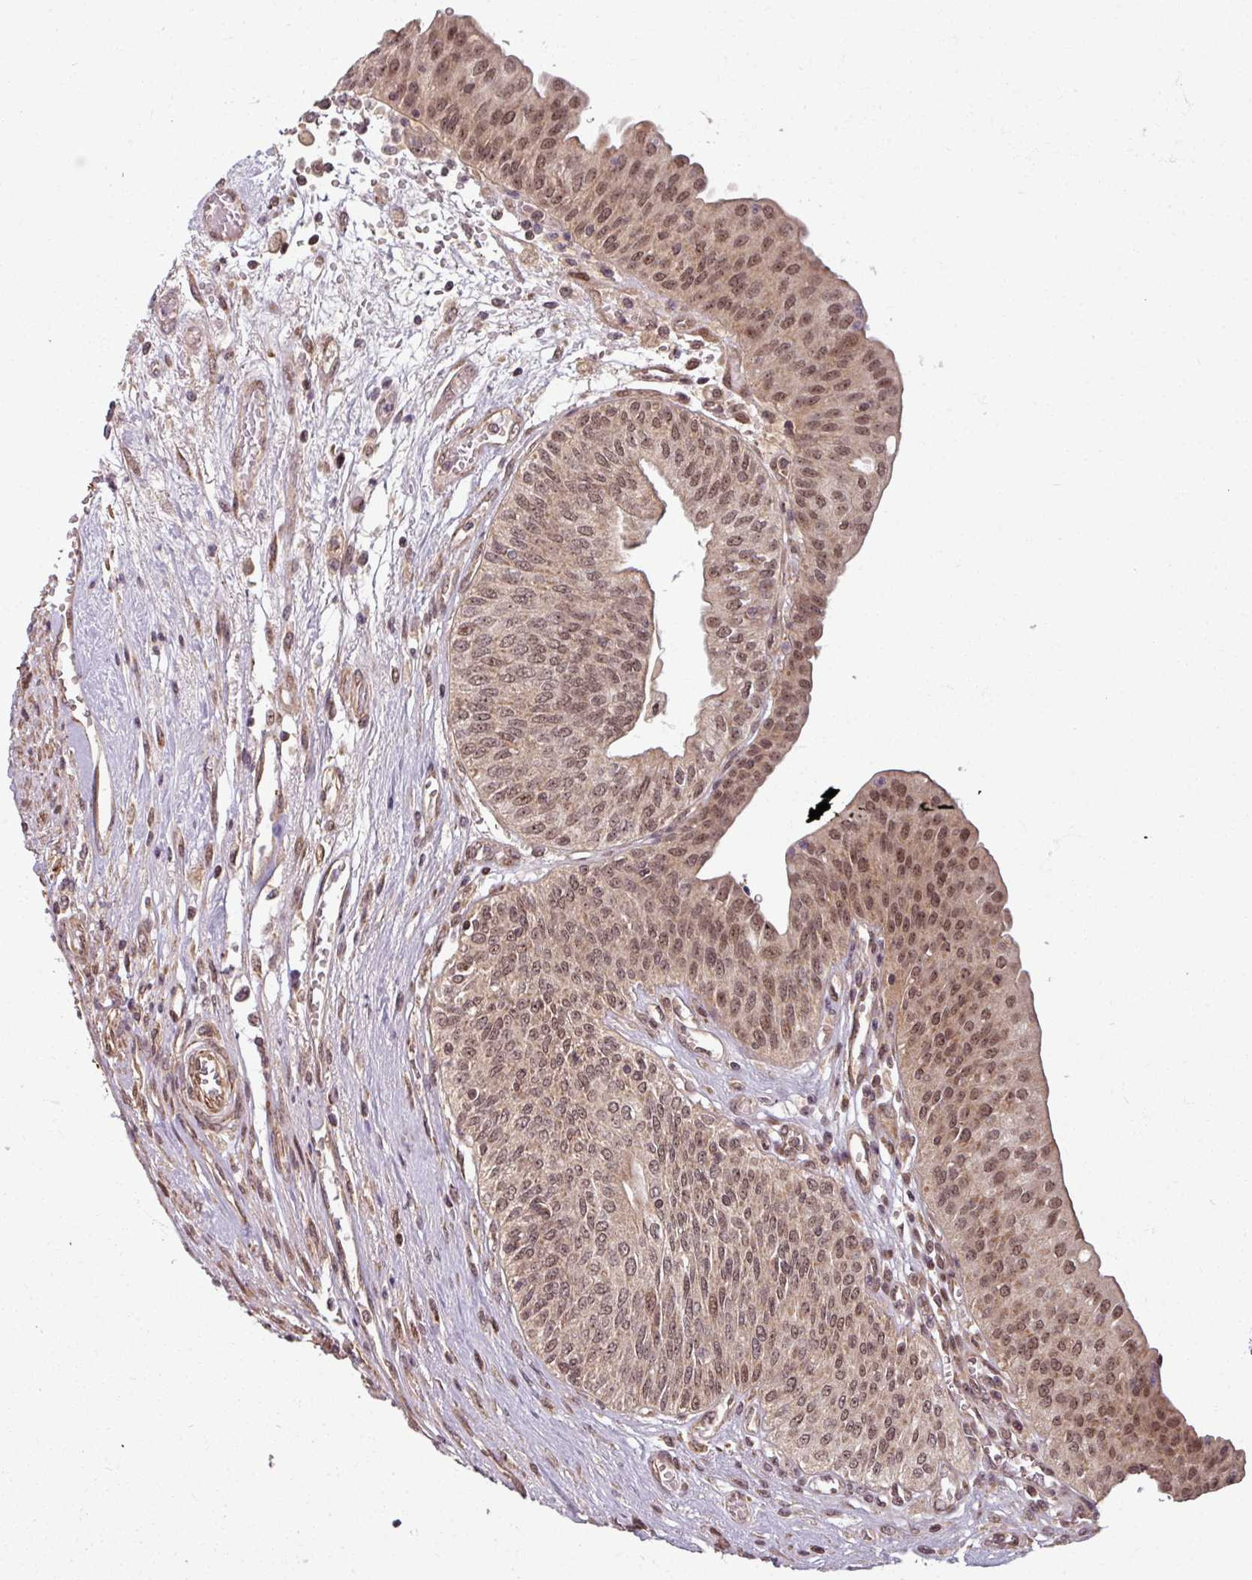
{"staining": {"intensity": "strong", "quantity": "25%-75%", "location": "cytoplasmic/membranous,nuclear"}, "tissue": "urothelial cancer", "cell_type": "Tumor cells", "image_type": "cancer", "snomed": [{"axis": "morphology", "description": "Urothelial carcinoma, High grade"}, {"axis": "topography", "description": "Urinary bladder"}], "caption": "About 25%-75% of tumor cells in human urothelial cancer demonstrate strong cytoplasmic/membranous and nuclear protein staining as visualized by brown immunohistochemical staining.", "gene": "SWI5", "patient": {"sex": "female", "age": 79}}